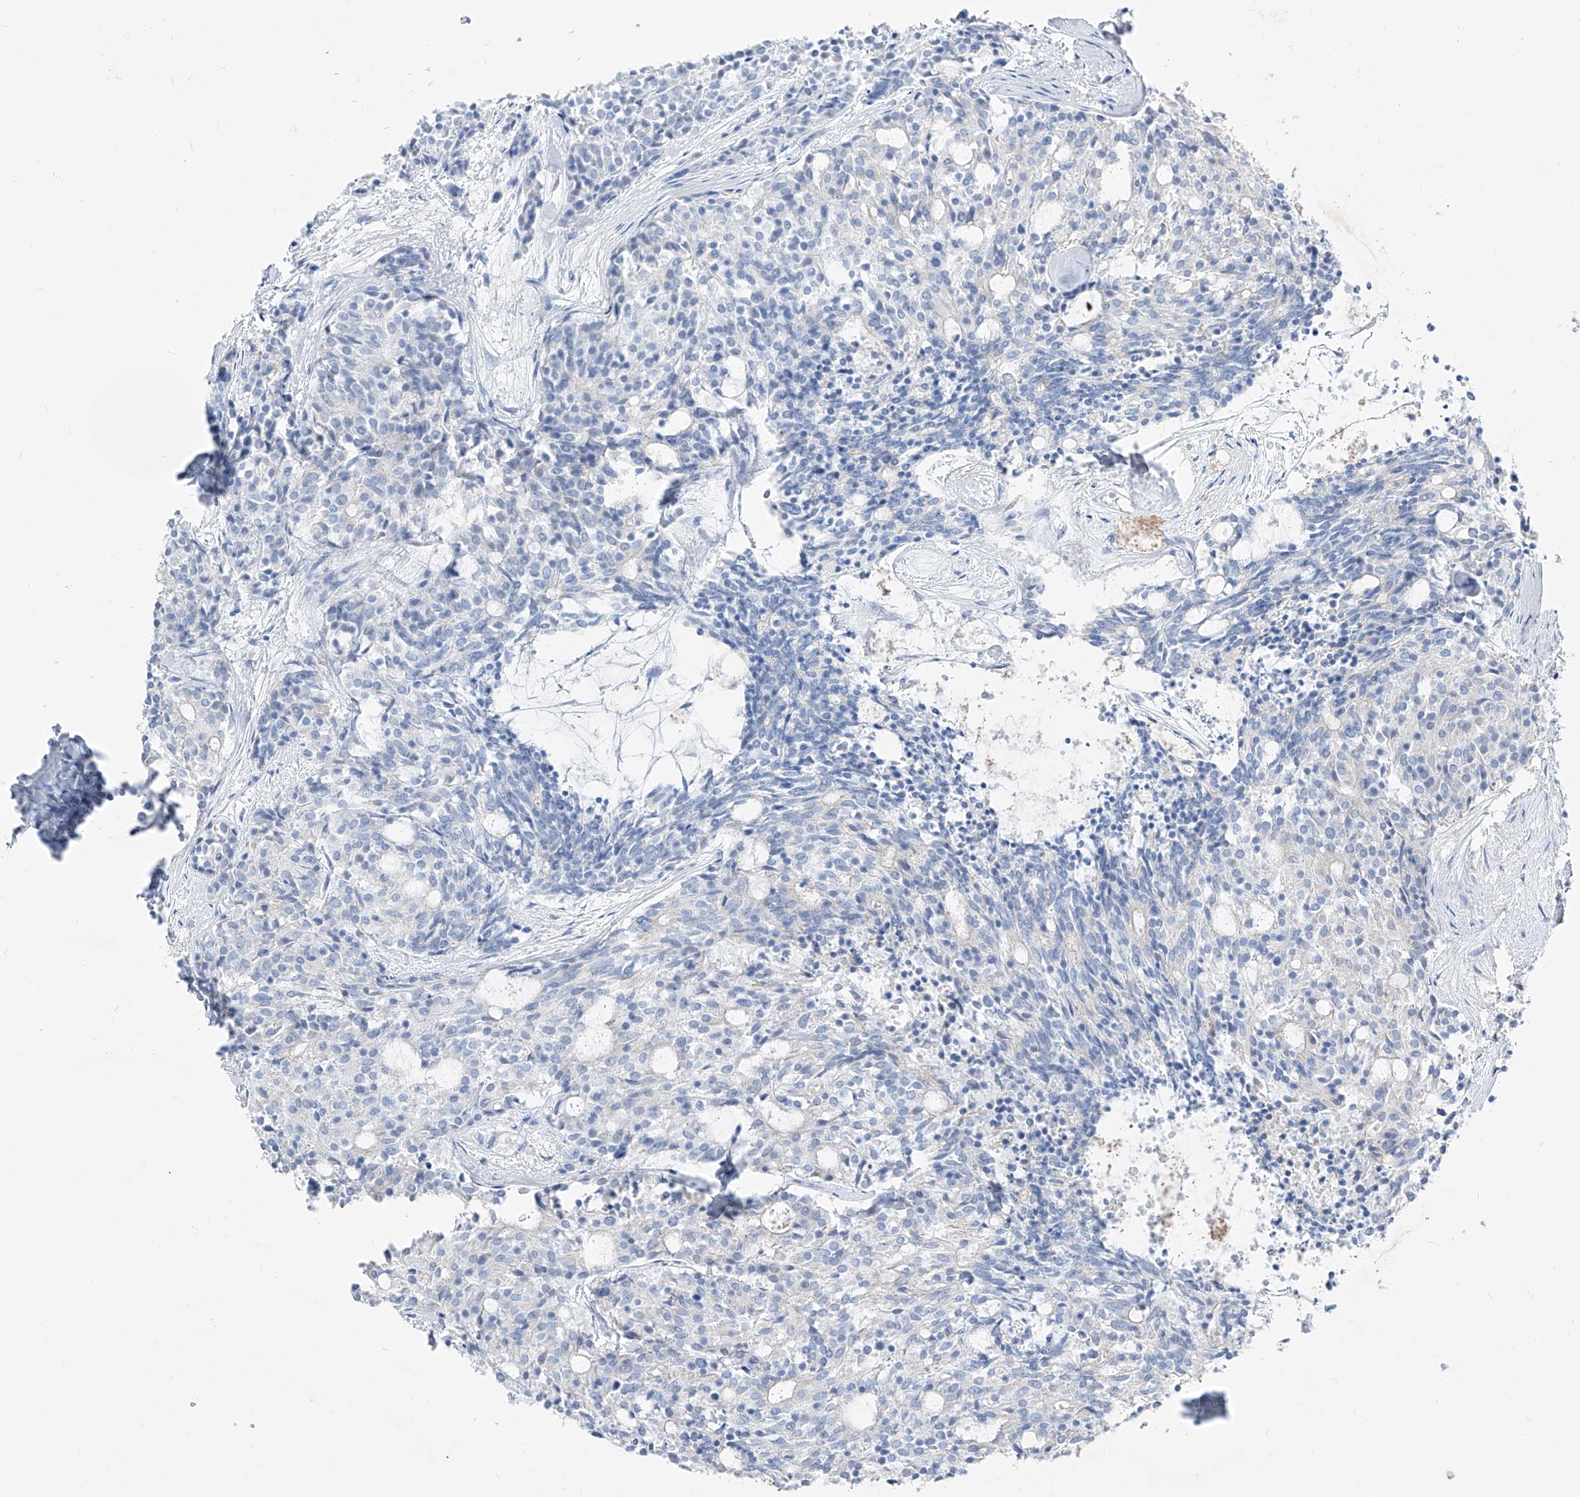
{"staining": {"intensity": "negative", "quantity": "none", "location": "none"}, "tissue": "carcinoid", "cell_type": "Tumor cells", "image_type": "cancer", "snomed": [{"axis": "morphology", "description": "Carcinoid, malignant, NOS"}, {"axis": "topography", "description": "Pancreas"}], "caption": "A histopathology image of human carcinoid (malignant) is negative for staining in tumor cells. (DAB (3,3'-diaminobenzidine) immunohistochemistry (IHC), high magnification).", "gene": "FRS3", "patient": {"sex": "female", "age": 54}}